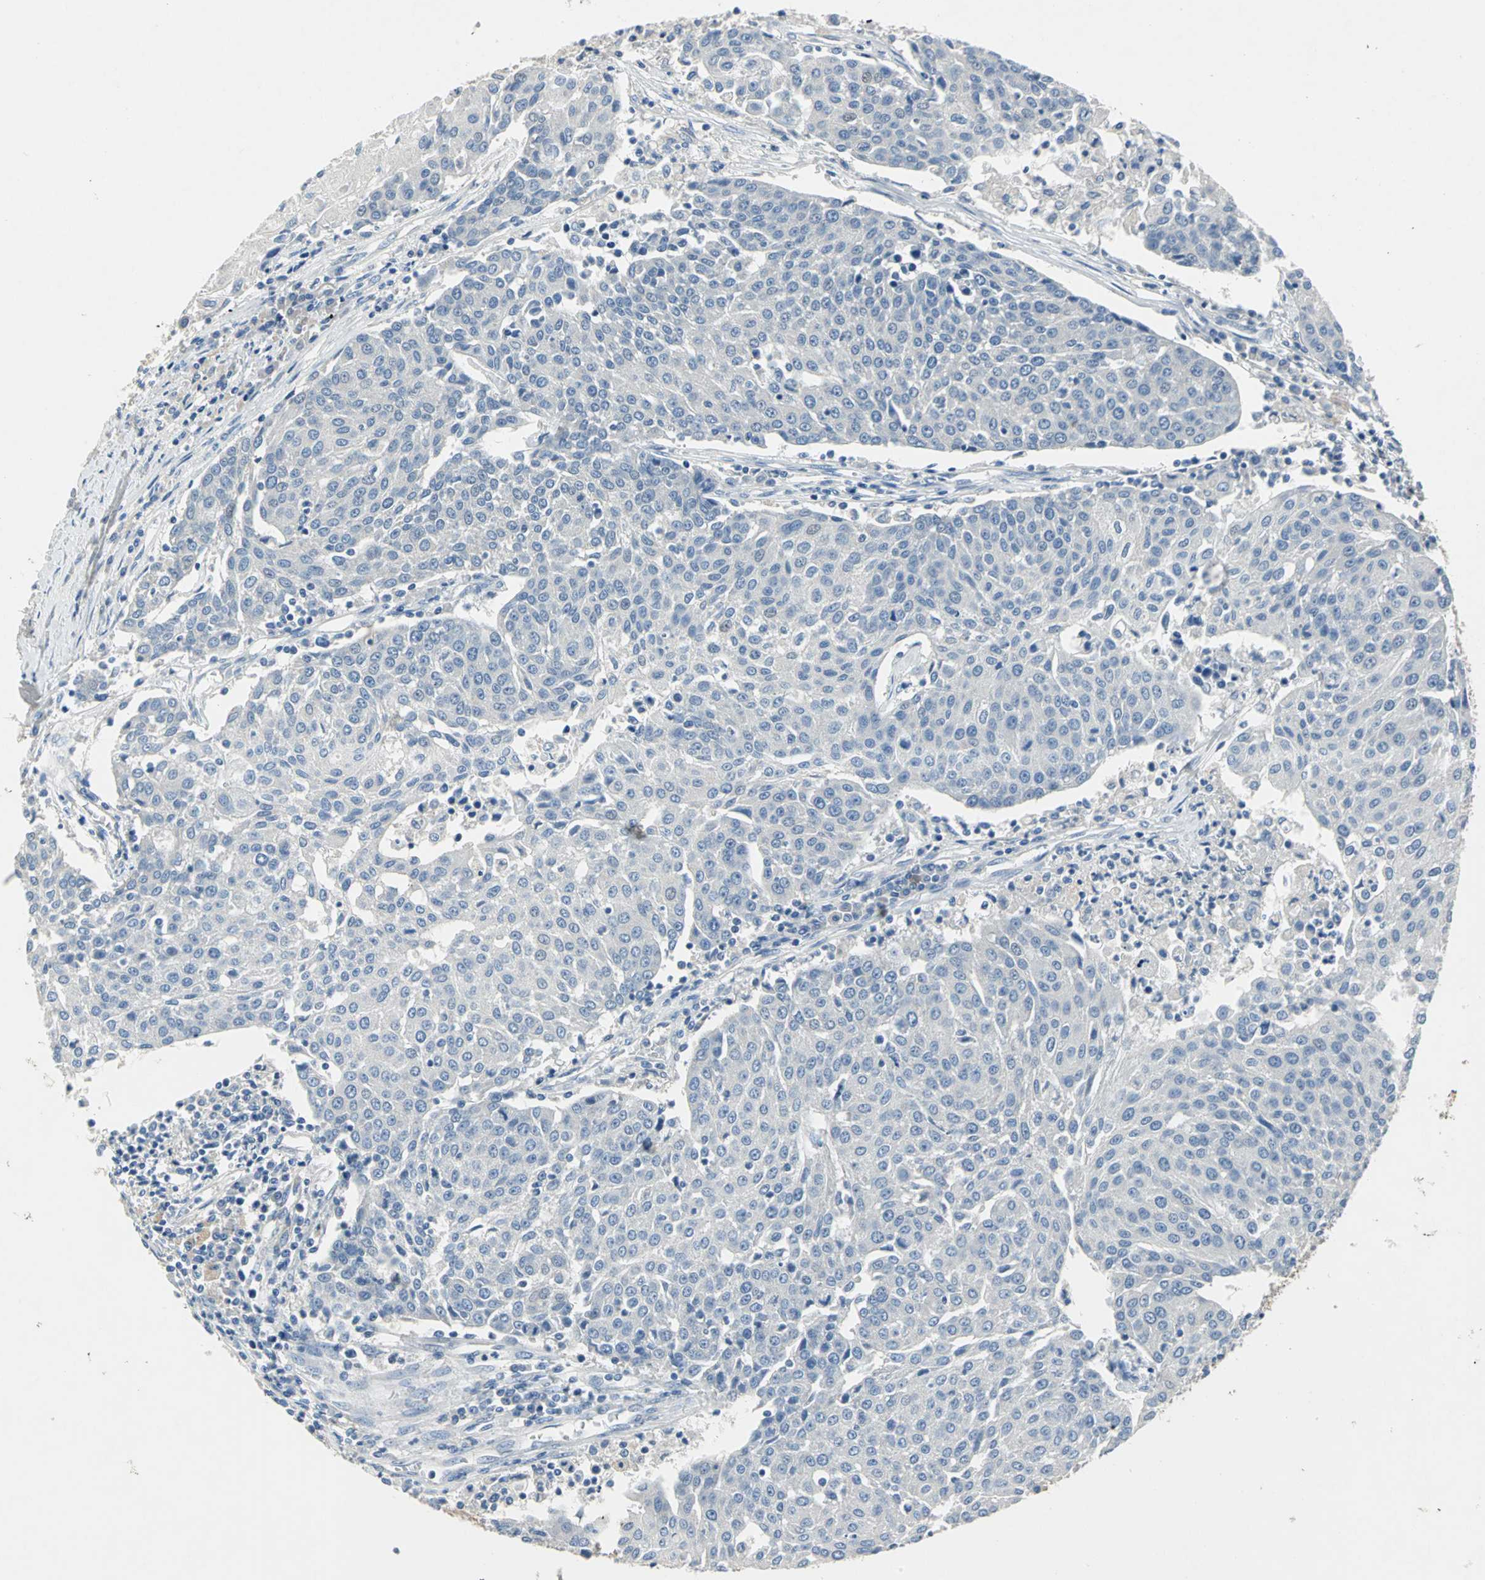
{"staining": {"intensity": "negative", "quantity": "none", "location": "none"}, "tissue": "urothelial cancer", "cell_type": "Tumor cells", "image_type": "cancer", "snomed": [{"axis": "morphology", "description": "Urothelial carcinoma, High grade"}, {"axis": "topography", "description": "Urinary bladder"}], "caption": "Protein analysis of high-grade urothelial carcinoma reveals no significant staining in tumor cells. (DAB immunohistochemistry (IHC) visualized using brightfield microscopy, high magnification).", "gene": "EFNB3", "patient": {"sex": "female", "age": 85}}